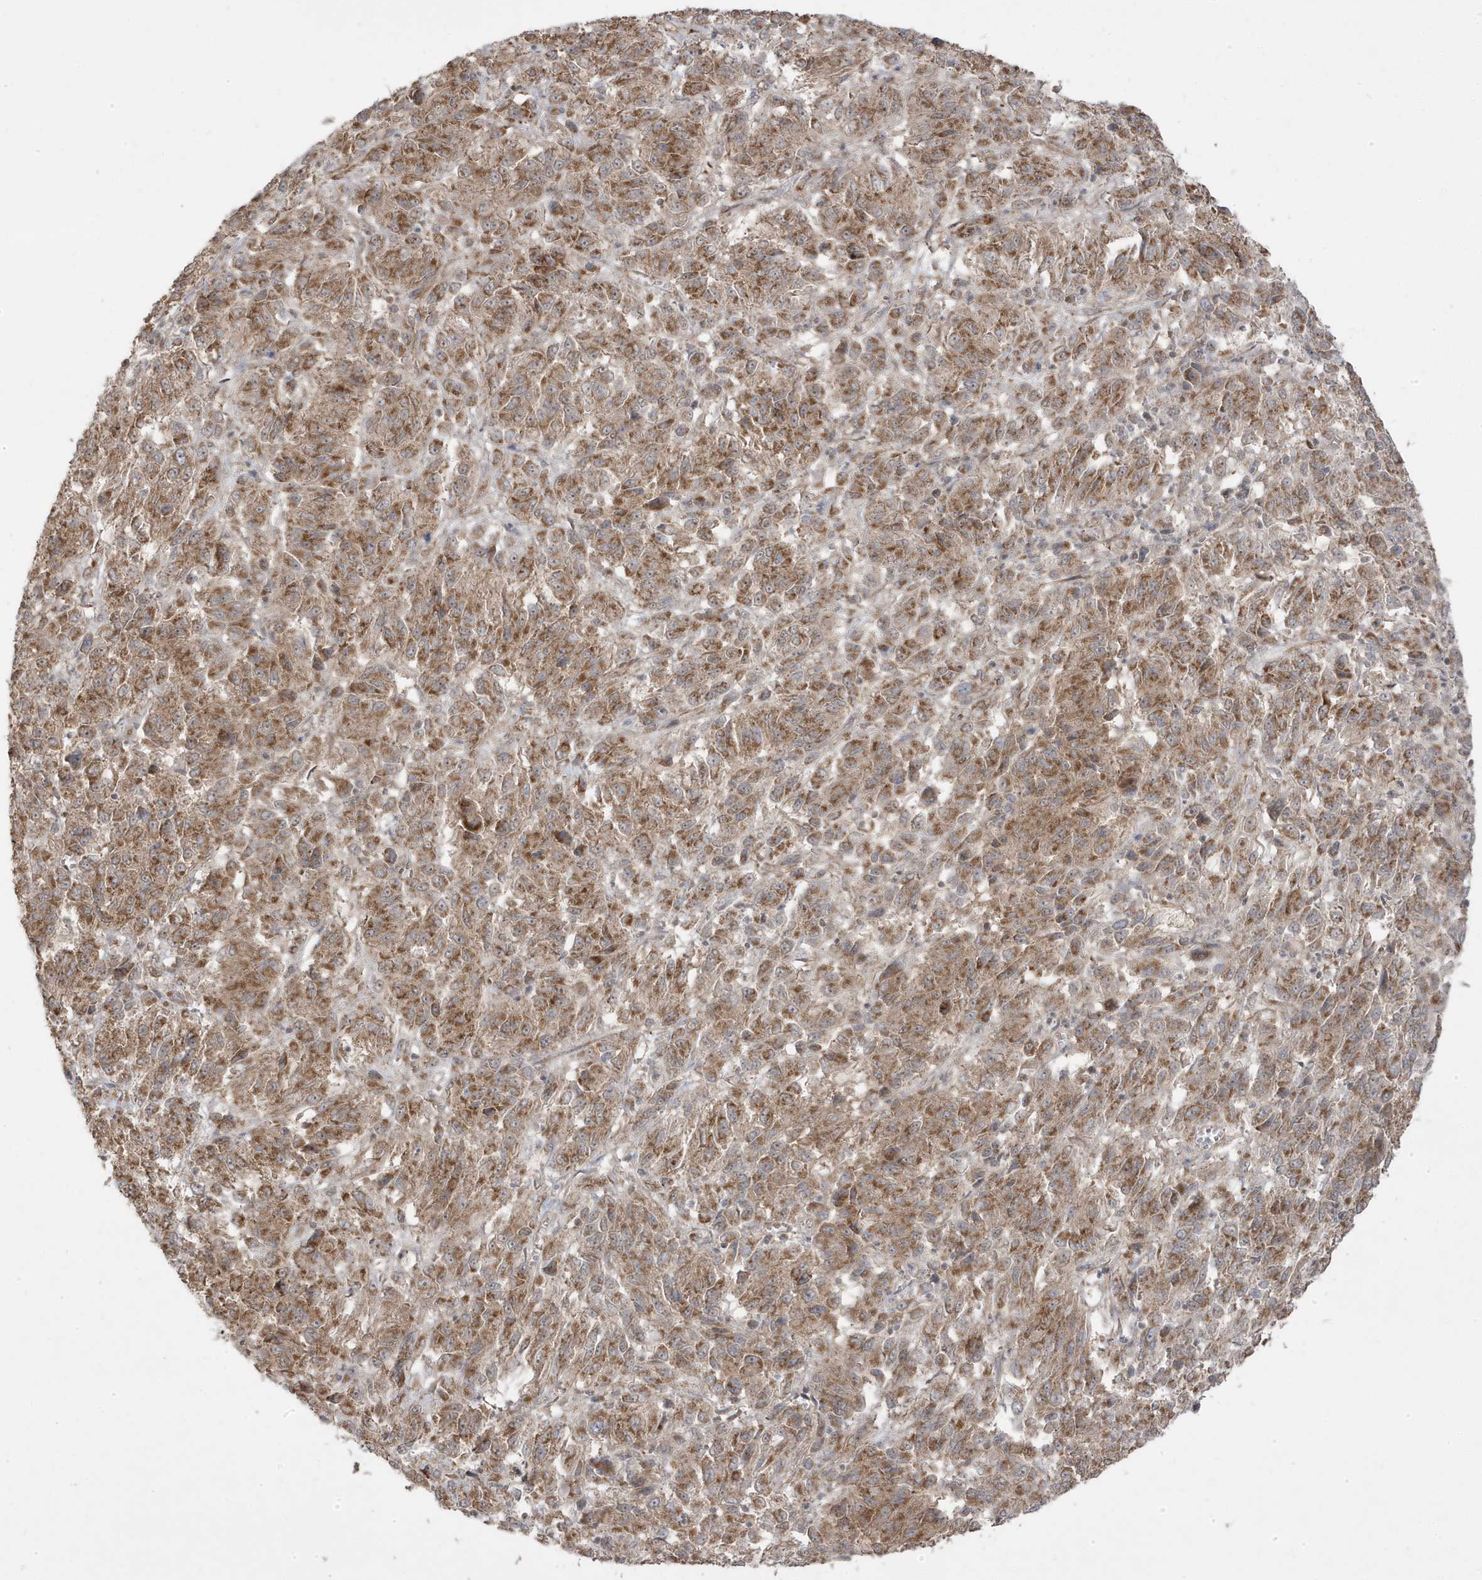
{"staining": {"intensity": "moderate", "quantity": ">75%", "location": "cytoplasmic/membranous"}, "tissue": "melanoma", "cell_type": "Tumor cells", "image_type": "cancer", "snomed": [{"axis": "morphology", "description": "Malignant melanoma, Metastatic site"}, {"axis": "topography", "description": "Lung"}], "caption": "This image shows immunohistochemistry (IHC) staining of human malignant melanoma (metastatic site), with medium moderate cytoplasmic/membranous staining in about >75% of tumor cells.", "gene": "DNAJC12", "patient": {"sex": "male", "age": 64}}